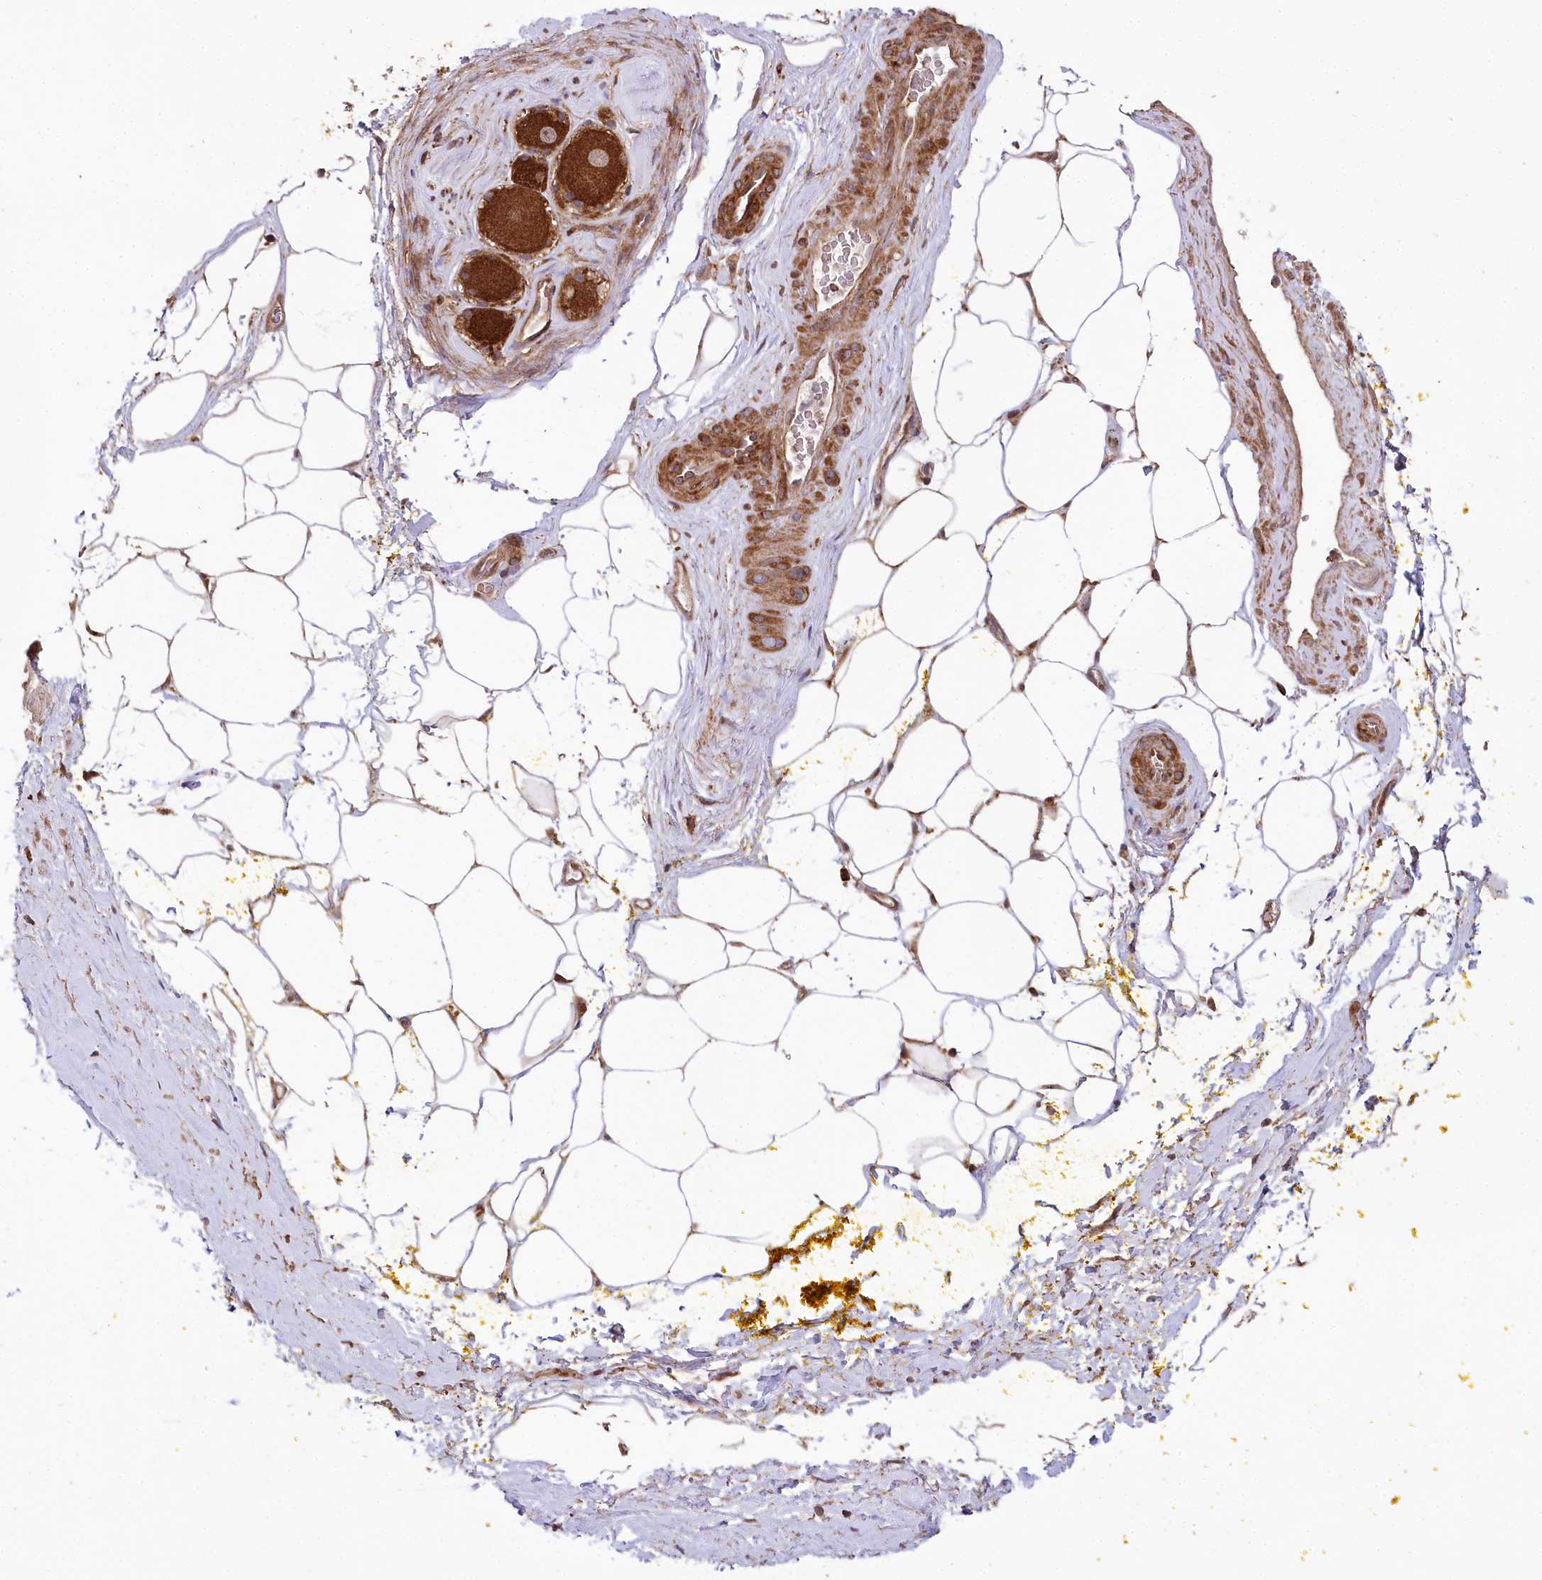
{"staining": {"intensity": "moderate", "quantity": ">75%", "location": "cytoplasmic/membranous,nuclear"}, "tissue": "adipose tissue", "cell_type": "Adipocytes", "image_type": "normal", "snomed": [{"axis": "morphology", "description": "Normal tissue, NOS"}, {"axis": "morphology", "description": "Adenocarcinoma, Low grade"}, {"axis": "topography", "description": "Prostate"}, {"axis": "topography", "description": "Peripheral nerve tissue"}], "caption": "High-power microscopy captured an immunohistochemistry histopathology image of benign adipose tissue, revealing moderate cytoplasmic/membranous,nuclear expression in approximately >75% of adipocytes. Ihc stains the protein of interest in brown and the nuclei are stained blue.", "gene": "CCDC91", "patient": {"sex": "male", "age": 63}}